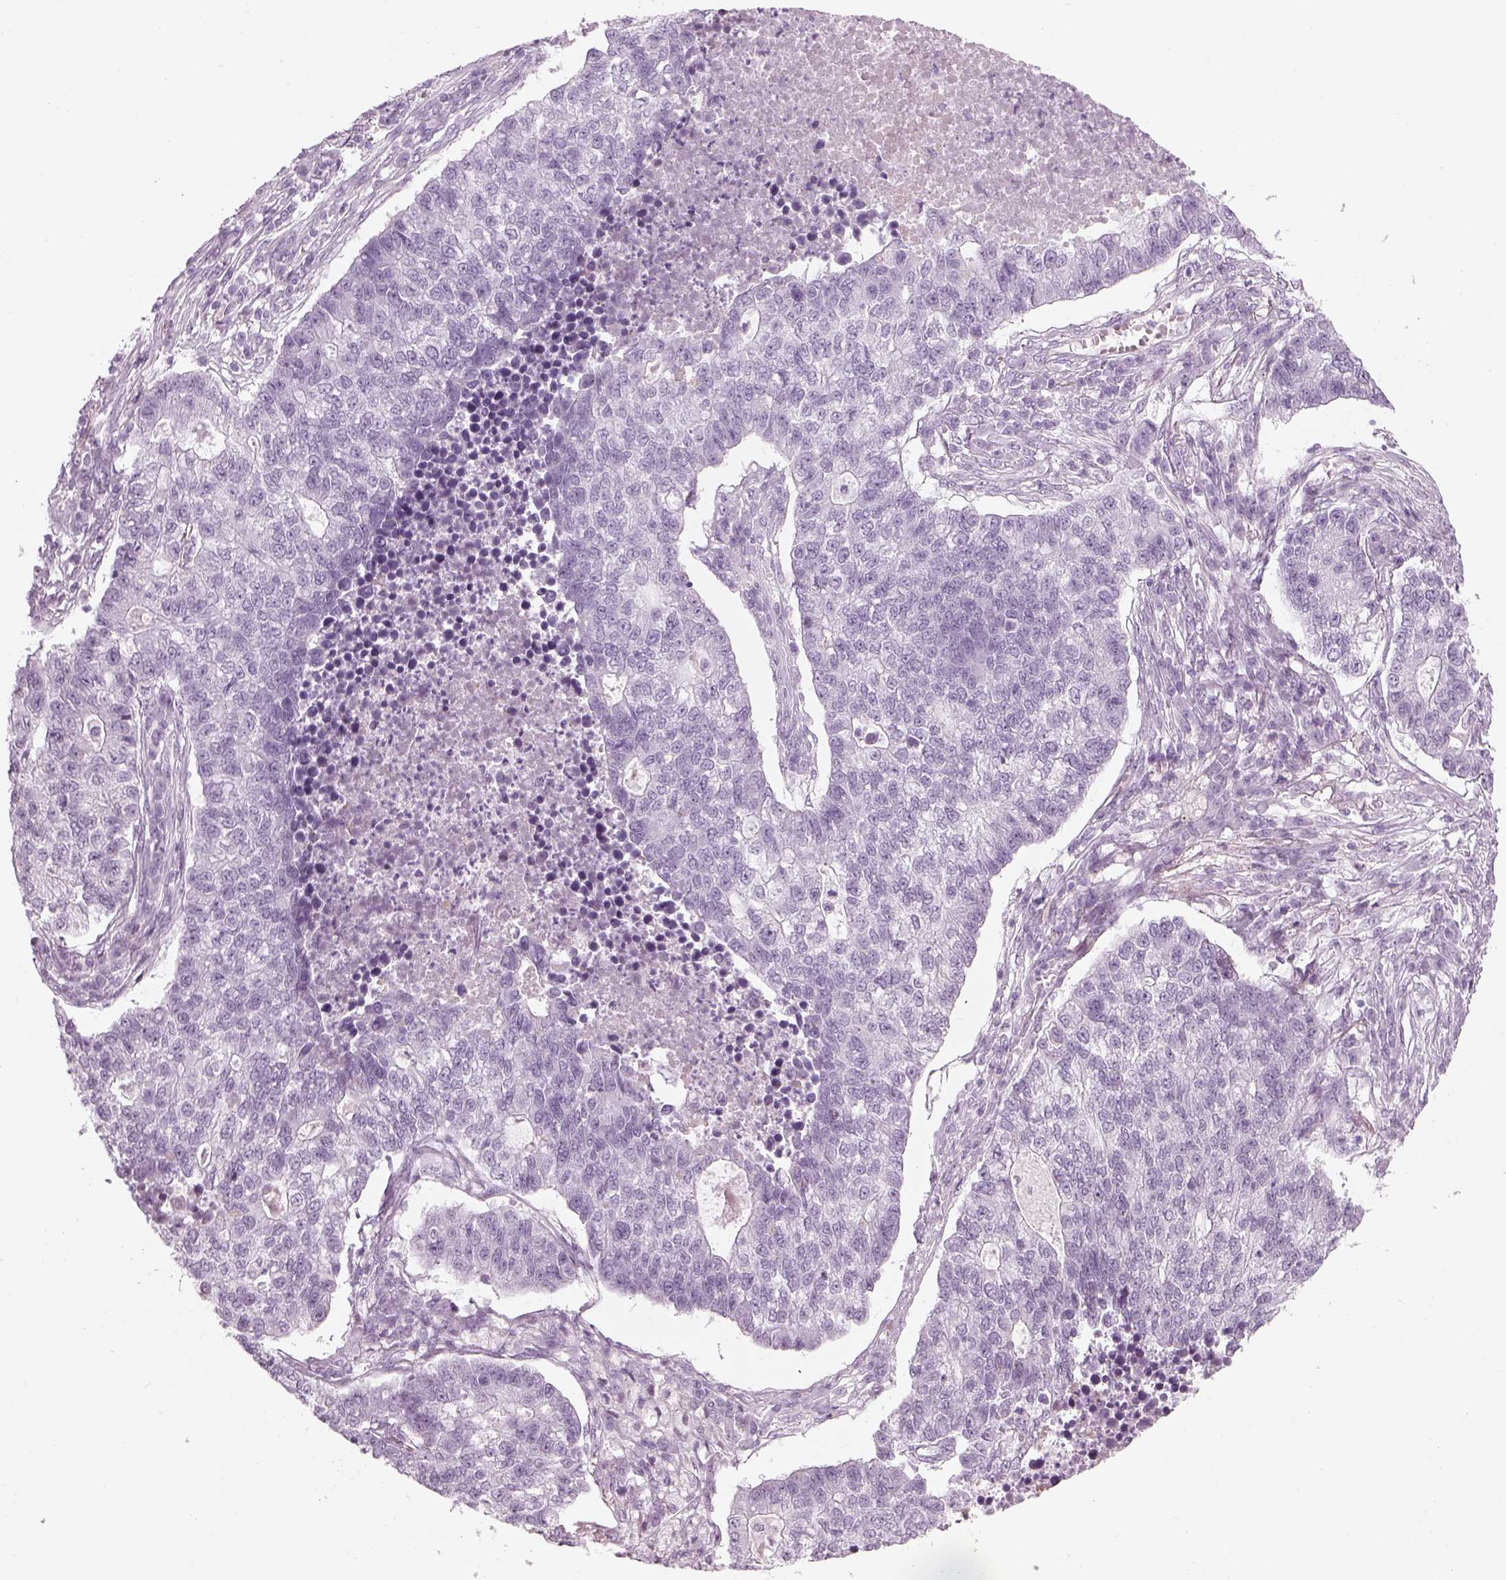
{"staining": {"intensity": "negative", "quantity": "none", "location": "none"}, "tissue": "lung cancer", "cell_type": "Tumor cells", "image_type": "cancer", "snomed": [{"axis": "morphology", "description": "Adenocarcinoma, NOS"}, {"axis": "topography", "description": "Lung"}], "caption": "This is an immunohistochemistry photomicrograph of human lung cancer. There is no staining in tumor cells.", "gene": "SAG", "patient": {"sex": "male", "age": 57}}